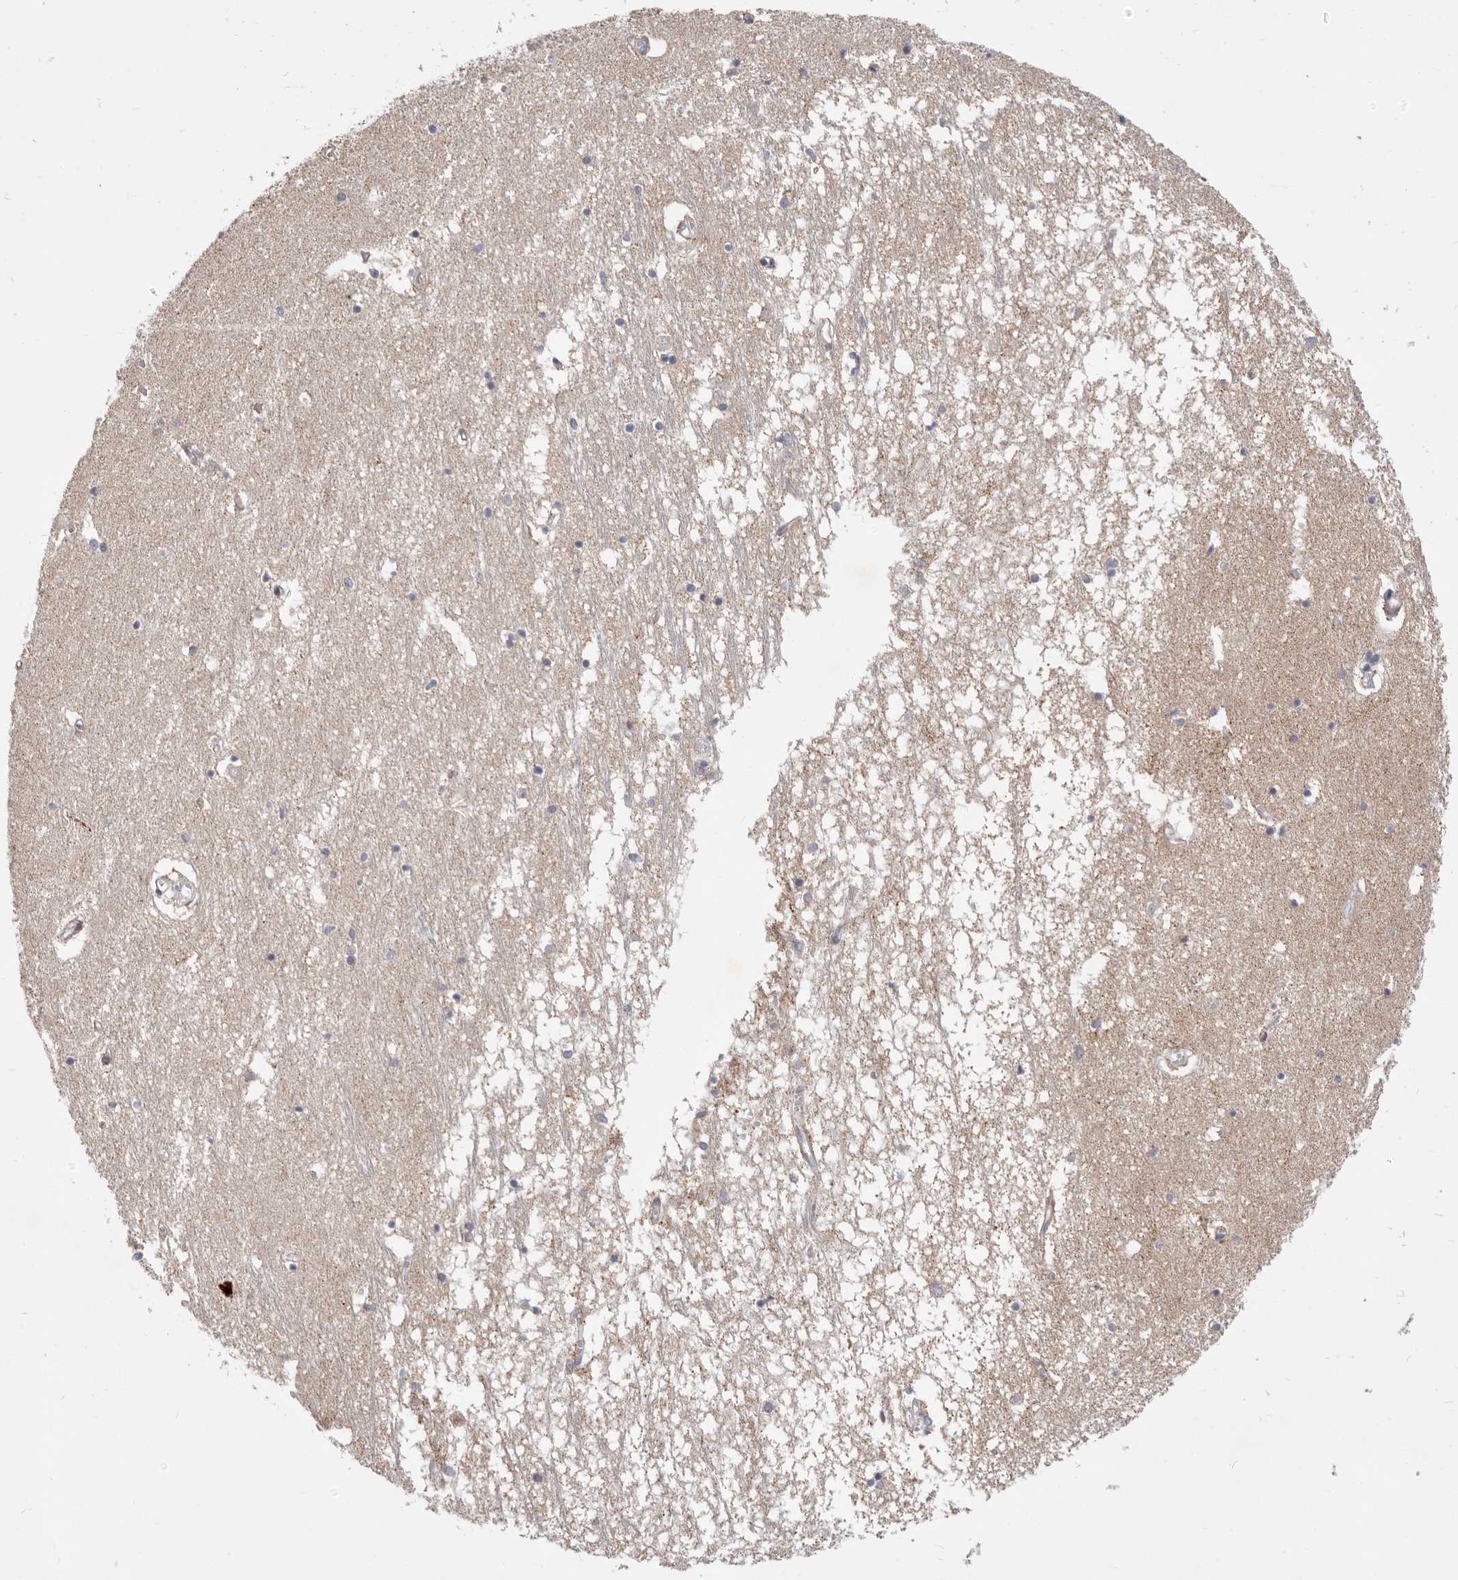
{"staining": {"intensity": "negative", "quantity": "none", "location": "none"}, "tissue": "hippocampus", "cell_type": "Glial cells", "image_type": "normal", "snomed": [{"axis": "morphology", "description": "Normal tissue, NOS"}, {"axis": "topography", "description": "Hippocampus"}], "caption": "A high-resolution histopathology image shows IHC staining of benign hippocampus, which displays no significant expression in glial cells. (DAB (3,3'-diaminobenzidine) immunohistochemistry visualized using brightfield microscopy, high magnification).", "gene": "TOR3A", "patient": {"sex": "male", "age": 70}}